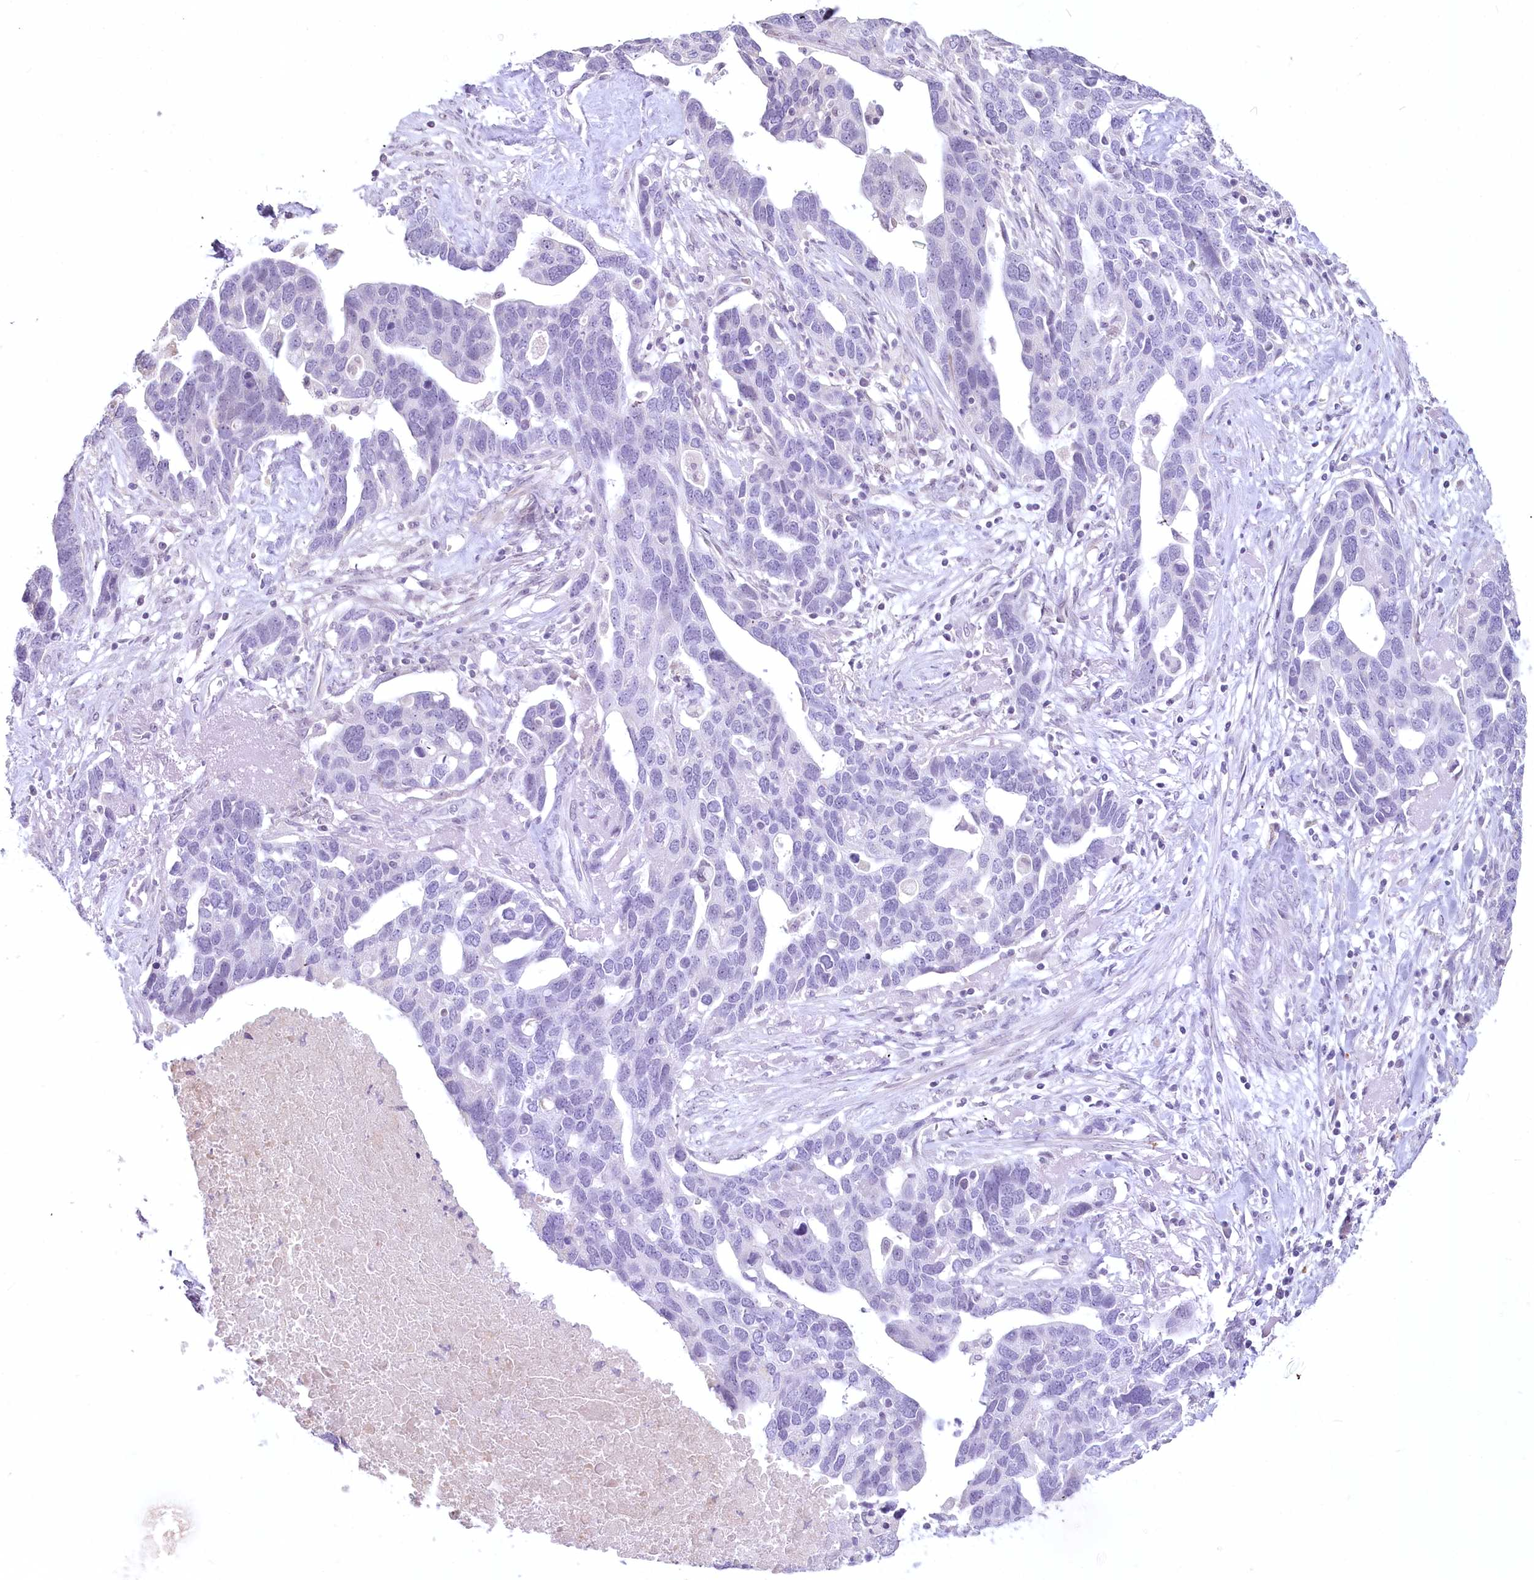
{"staining": {"intensity": "negative", "quantity": "none", "location": "none"}, "tissue": "ovarian cancer", "cell_type": "Tumor cells", "image_type": "cancer", "snomed": [{"axis": "morphology", "description": "Cystadenocarcinoma, serous, NOS"}, {"axis": "topography", "description": "Ovary"}], "caption": "Protein analysis of ovarian serous cystadenocarcinoma demonstrates no significant positivity in tumor cells.", "gene": "USP11", "patient": {"sex": "female", "age": 54}}